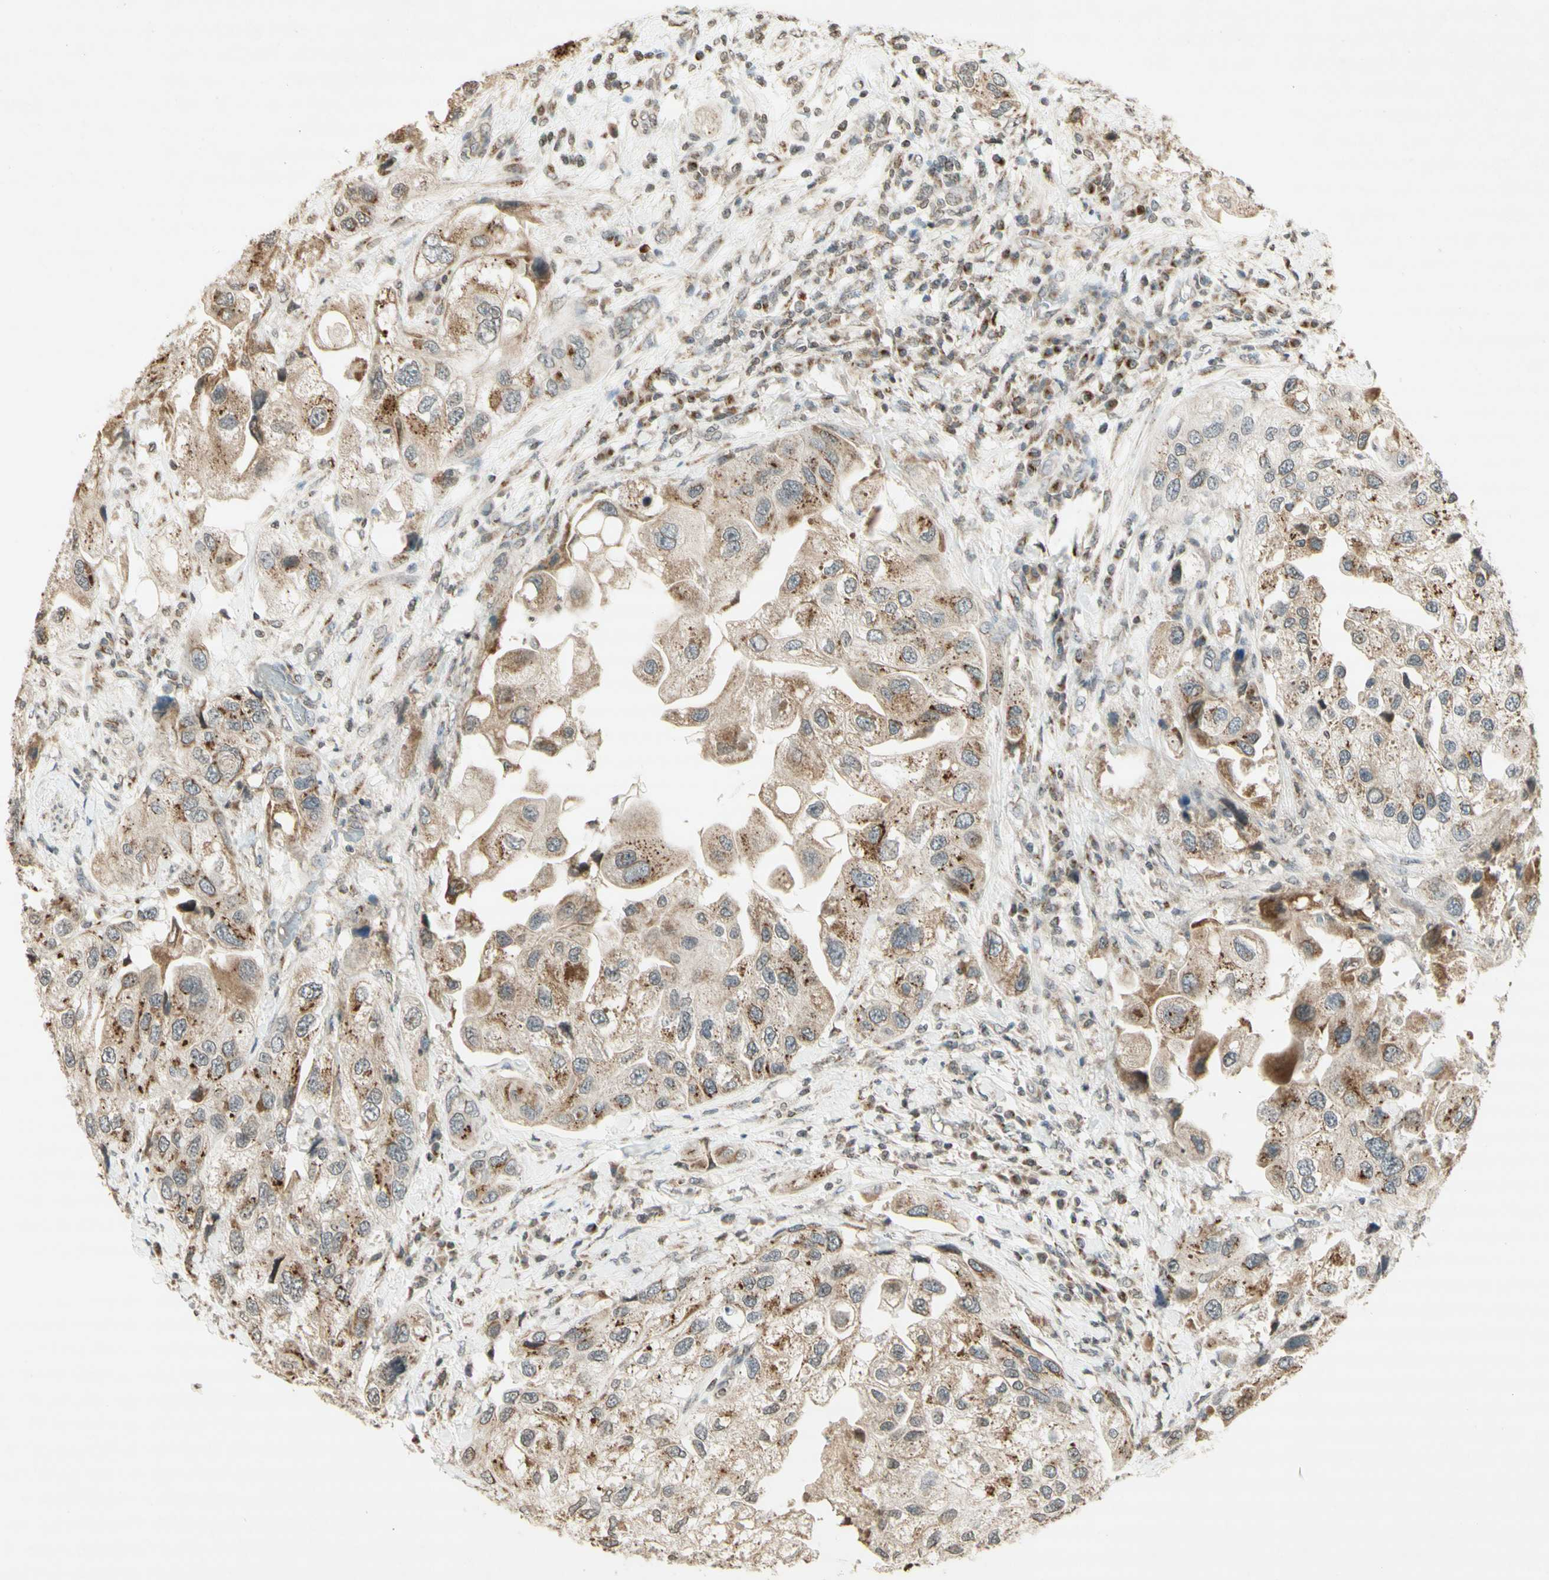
{"staining": {"intensity": "moderate", "quantity": "25%-75%", "location": "cytoplasmic/membranous"}, "tissue": "urothelial cancer", "cell_type": "Tumor cells", "image_type": "cancer", "snomed": [{"axis": "morphology", "description": "Urothelial carcinoma, High grade"}, {"axis": "topography", "description": "Urinary bladder"}], "caption": "A histopathology image showing moderate cytoplasmic/membranous staining in approximately 25%-75% of tumor cells in urothelial carcinoma (high-grade), as visualized by brown immunohistochemical staining.", "gene": "CCNI", "patient": {"sex": "female", "age": 64}}